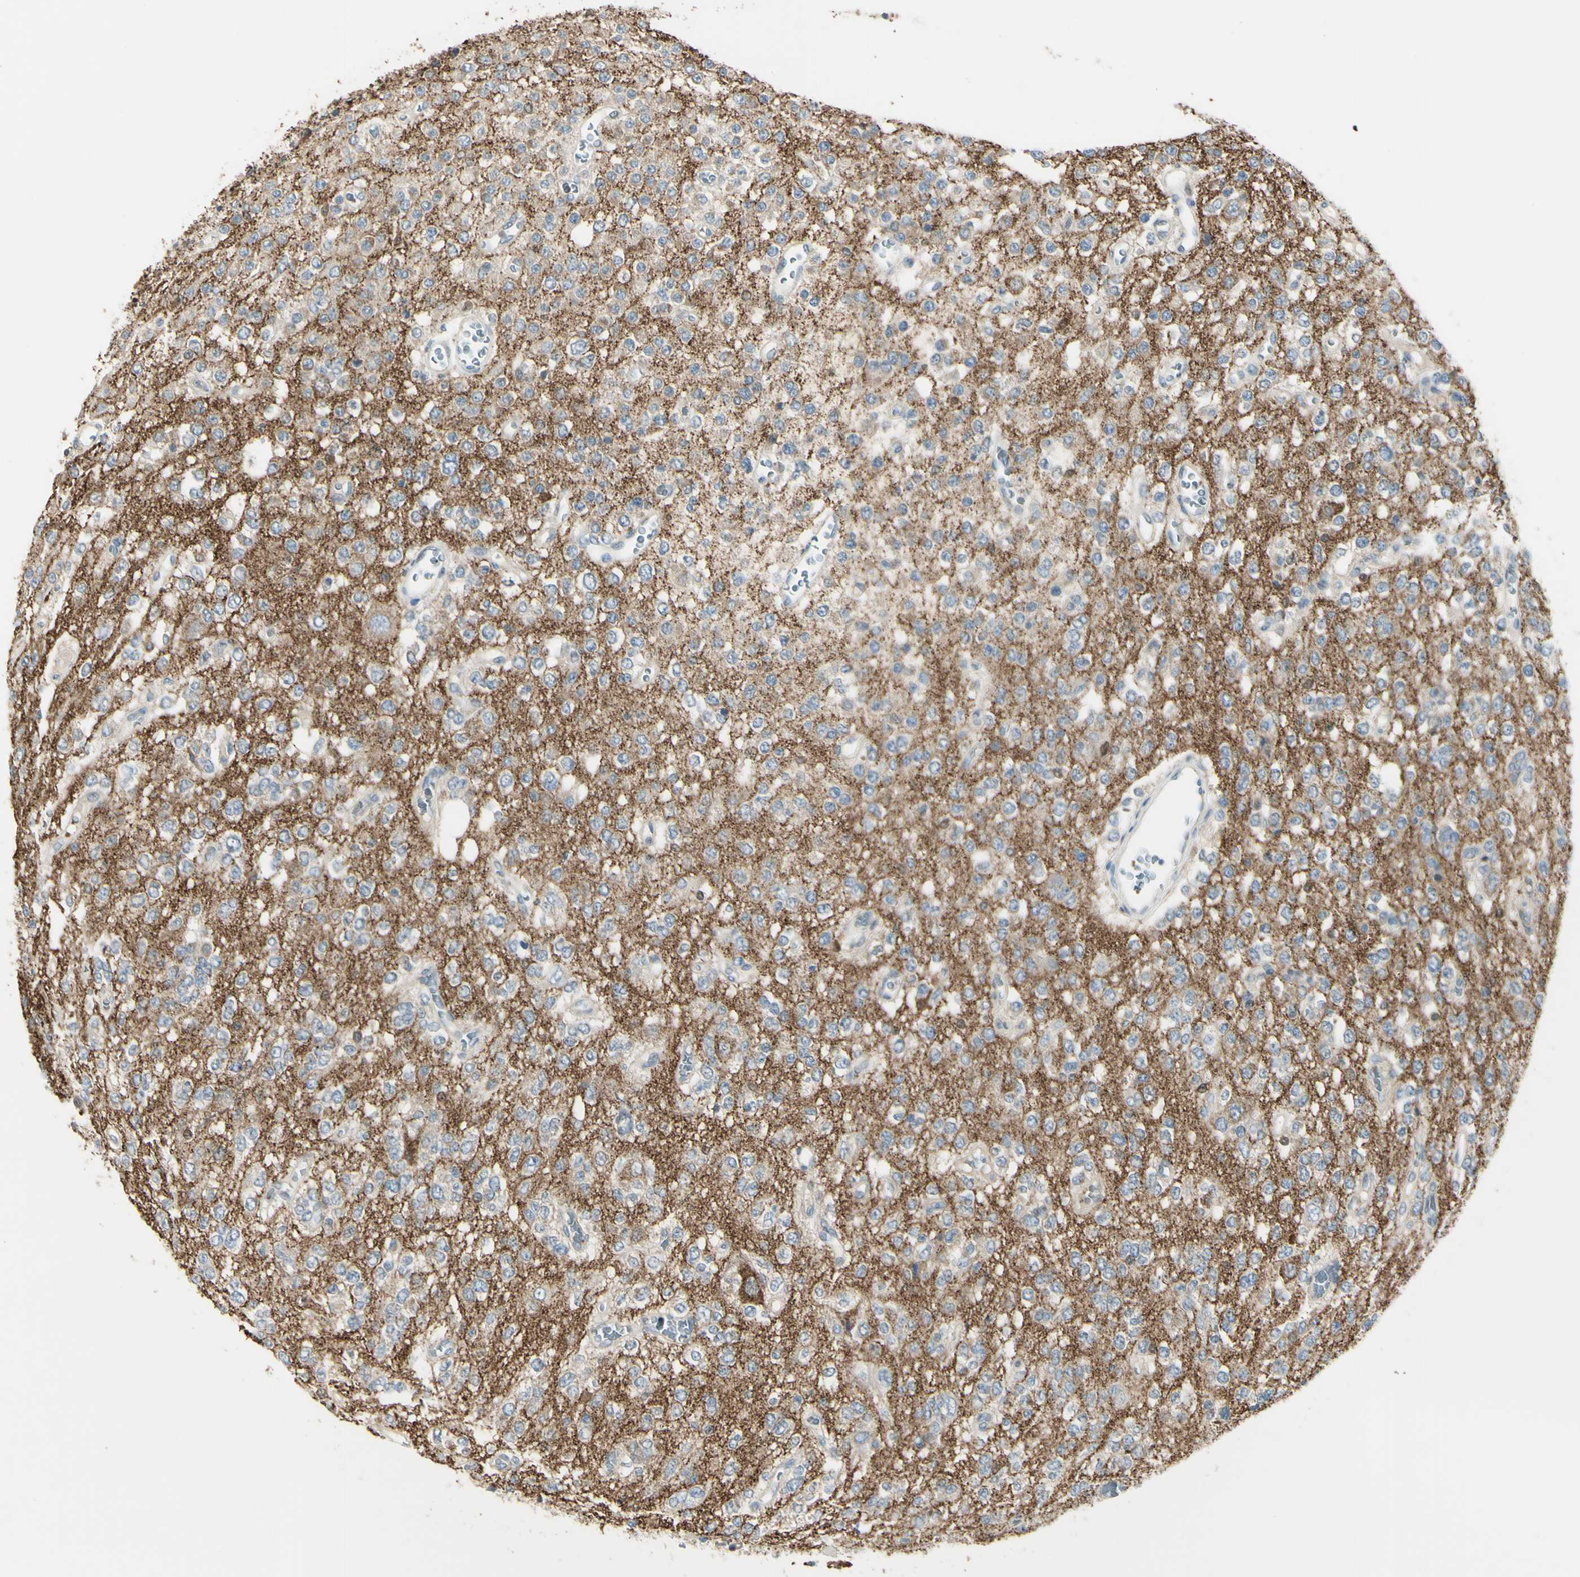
{"staining": {"intensity": "weak", "quantity": ">75%", "location": "cytoplasmic/membranous"}, "tissue": "glioma", "cell_type": "Tumor cells", "image_type": "cancer", "snomed": [{"axis": "morphology", "description": "Glioma, malignant, Low grade"}, {"axis": "topography", "description": "Brain"}], "caption": "Malignant low-grade glioma stained with a protein marker reveals weak staining in tumor cells.", "gene": "CYRIB", "patient": {"sex": "male", "age": 38}}